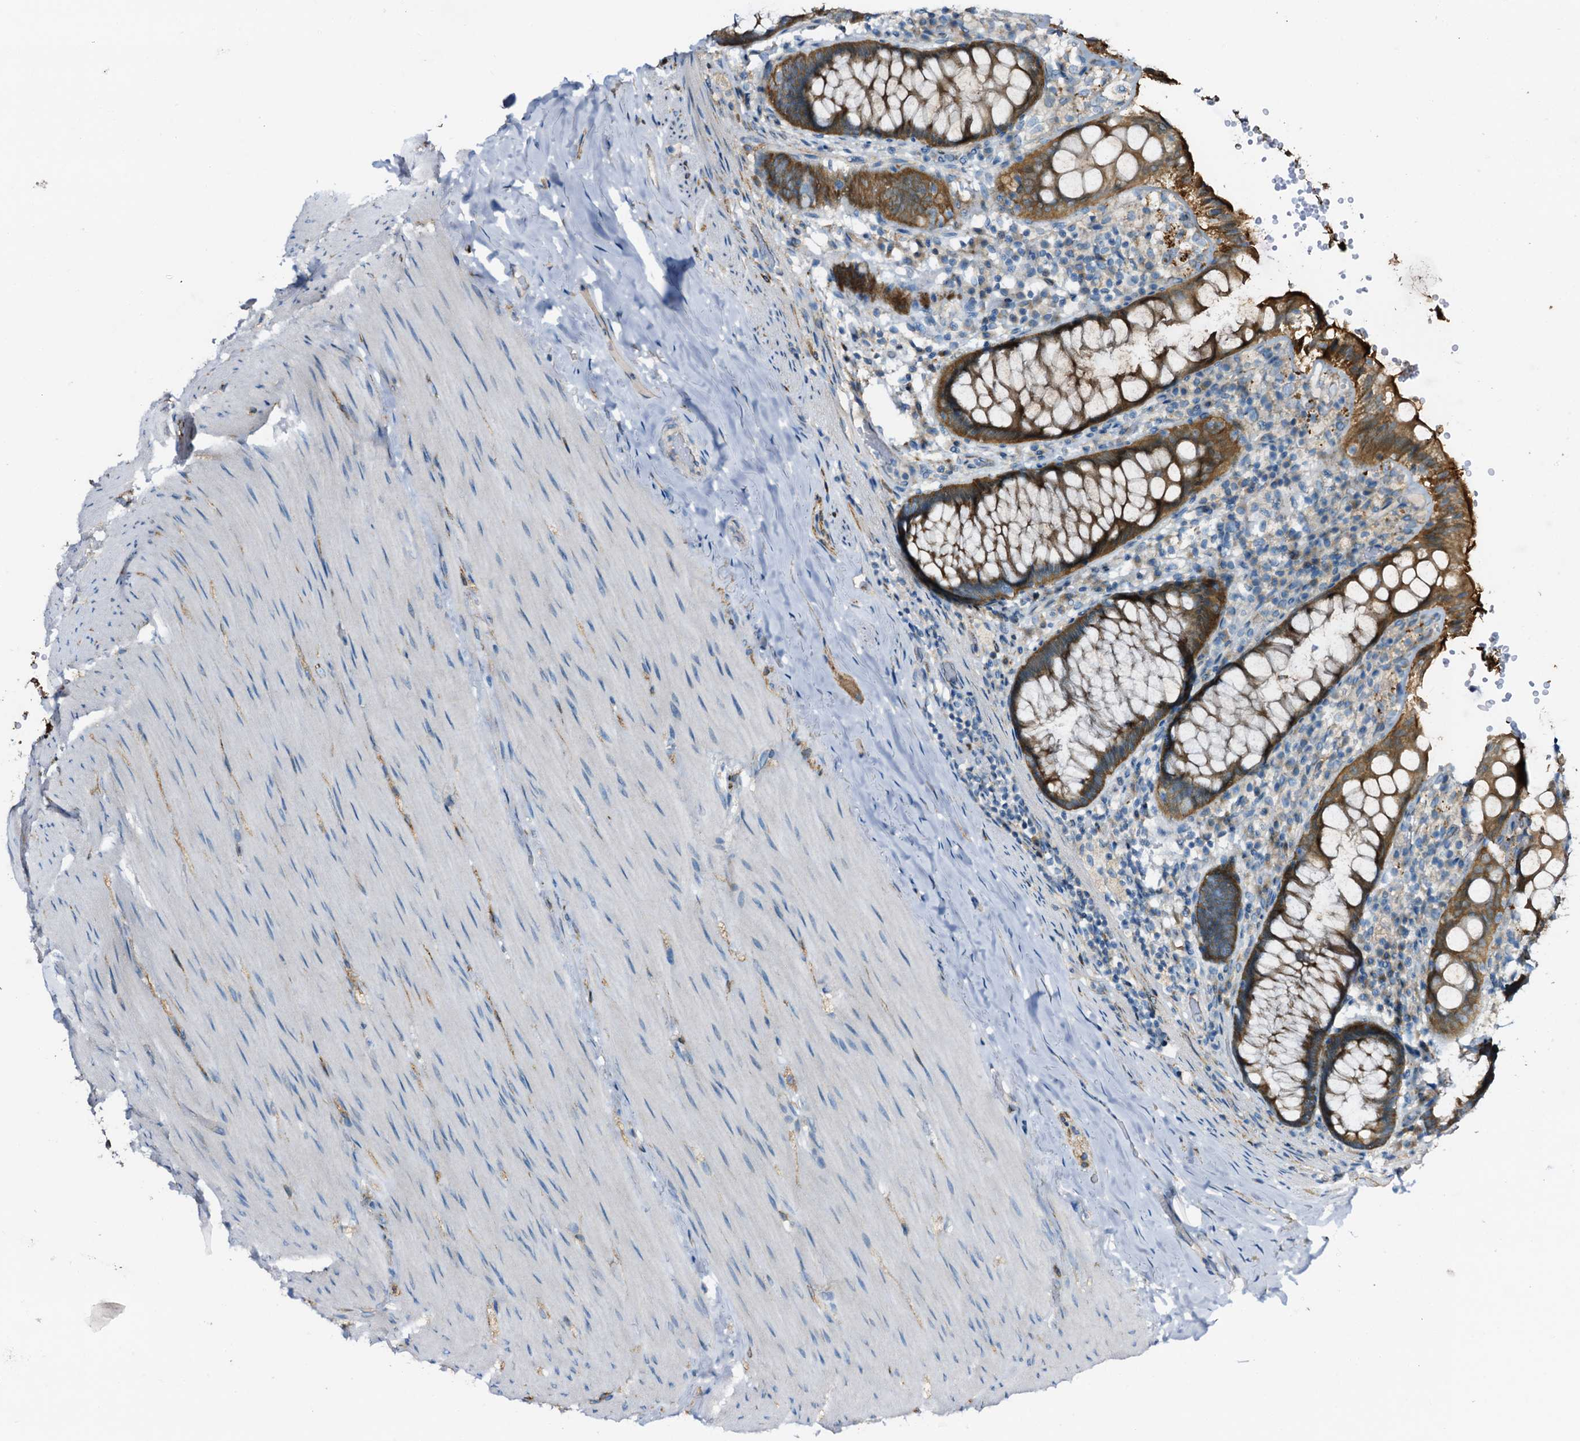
{"staining": {"intensity": "moderate", "quantity": ">75%", "location": "cytoplasmic/membranous"}, "tissue": "rectum", "cell_type": "Glandular cells", "image_type": "normal", "snomed": [{"axis": "morphology", "description": "Normal tissue, NOS"}, {"axis": "topography", "description": "Rectum"}], "caption": "Approximately >75% of glandular cells in unremarkable rectum show moderate cytoplasmic/membranous protein positivity as visualized by brown immunohistochemical staining.", "gene": "STARD13", "patient": {"sex": "male", "age": 83}}